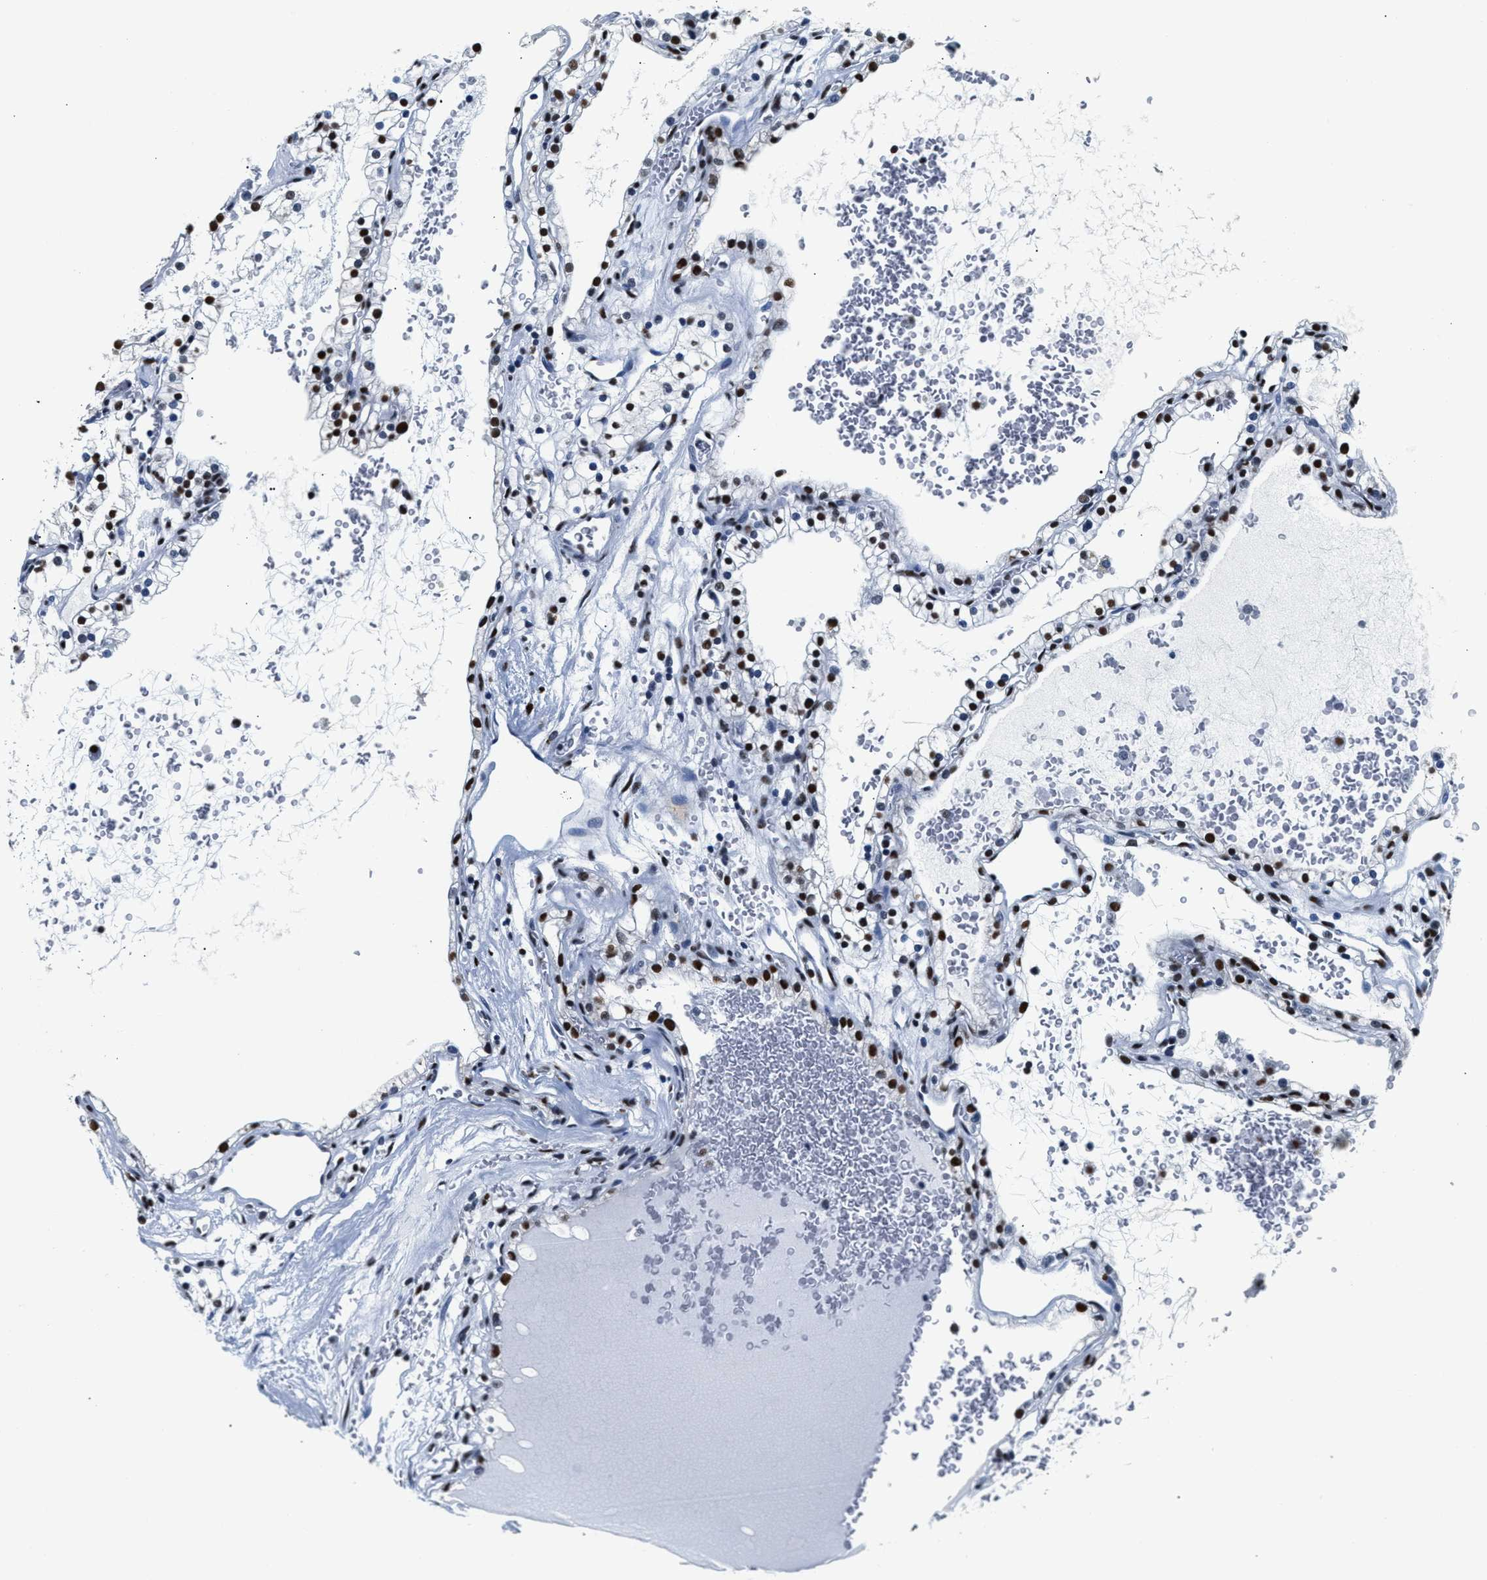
{"staining": {"intensity": "strong", "quantity": ">75%", "location": "nuclear"}, "tissue": "renal cancer", "cell_type": "Tumor cells", "image_type": "cancer", "snomed": [{"axis": "morphology", "description": "Adenocarcinoma, NOS"}, {"axis": "topography", "description": "Kidney"}], "caption": "Protein expression analysis of human renal cancer (adenocarcinoma) reveals strong nuclear staining in approximately >75% of tumor cells. The protein of interest is shown in brown color, while the nuclei are stained blue.", "gene": "RAD50", "patient": {"sex": "female", "age": 41}}